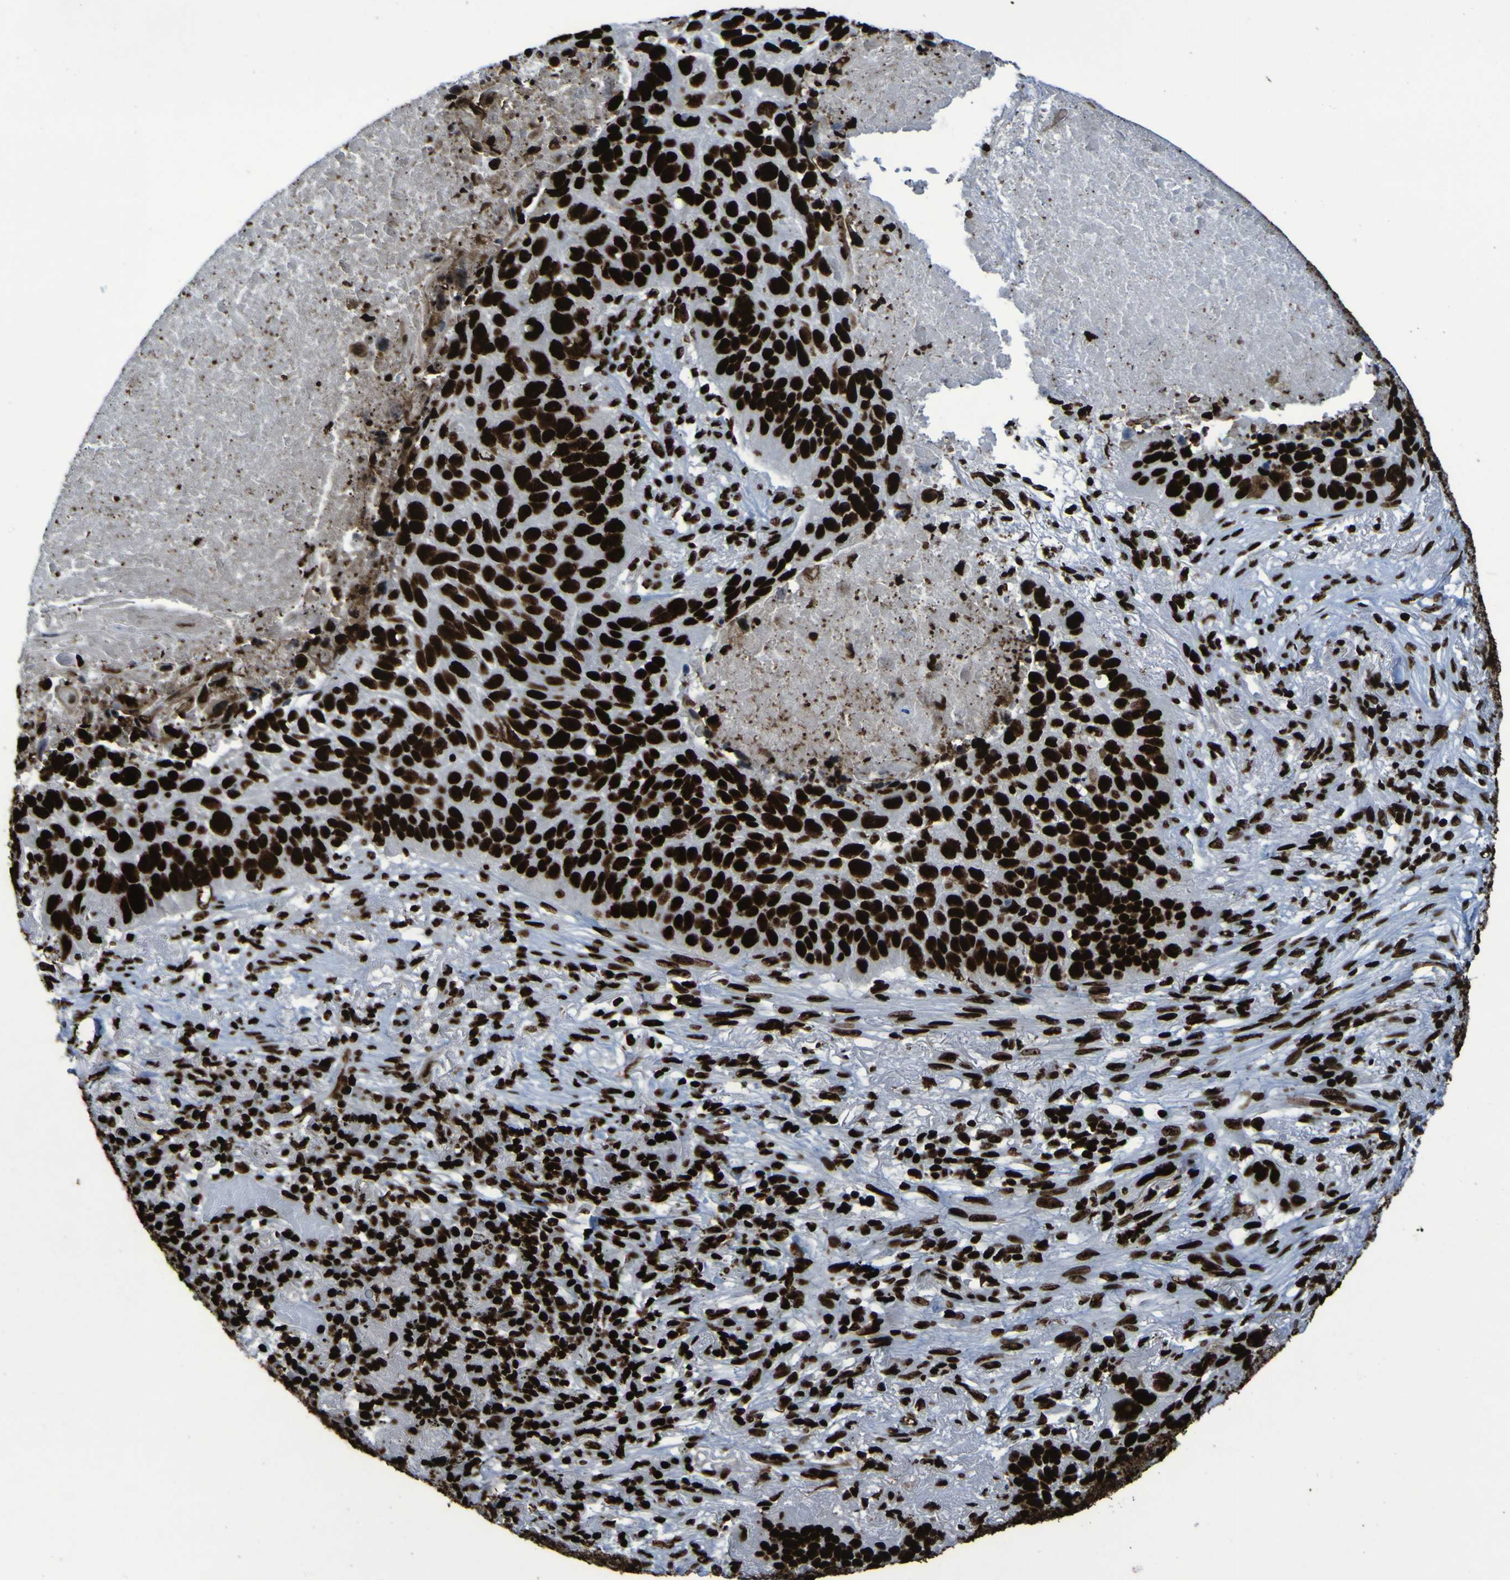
{"staining": {"intensity": "strong", "quantity": ">75%", "location": "nuclear"}, "tissue": "lung cancer", "cell_type": "Tumor cells", "image_type": "cancer", "snomed": [{"axis": "morphology", "description": "Squamous cell carcinoma, NOS"}, {"axis": "topography", "description": "Lung"}], "caption": "Immunohistochemistry (IHC) histopathology image of lung cancer (squamous cell carcinoma) stained for a protein (brown), which displays high levels of strong nuclear staining in approximately >75% of tumor cells.", "gene": "NPM1", "patient": {"sex": "male", "age": 57}}